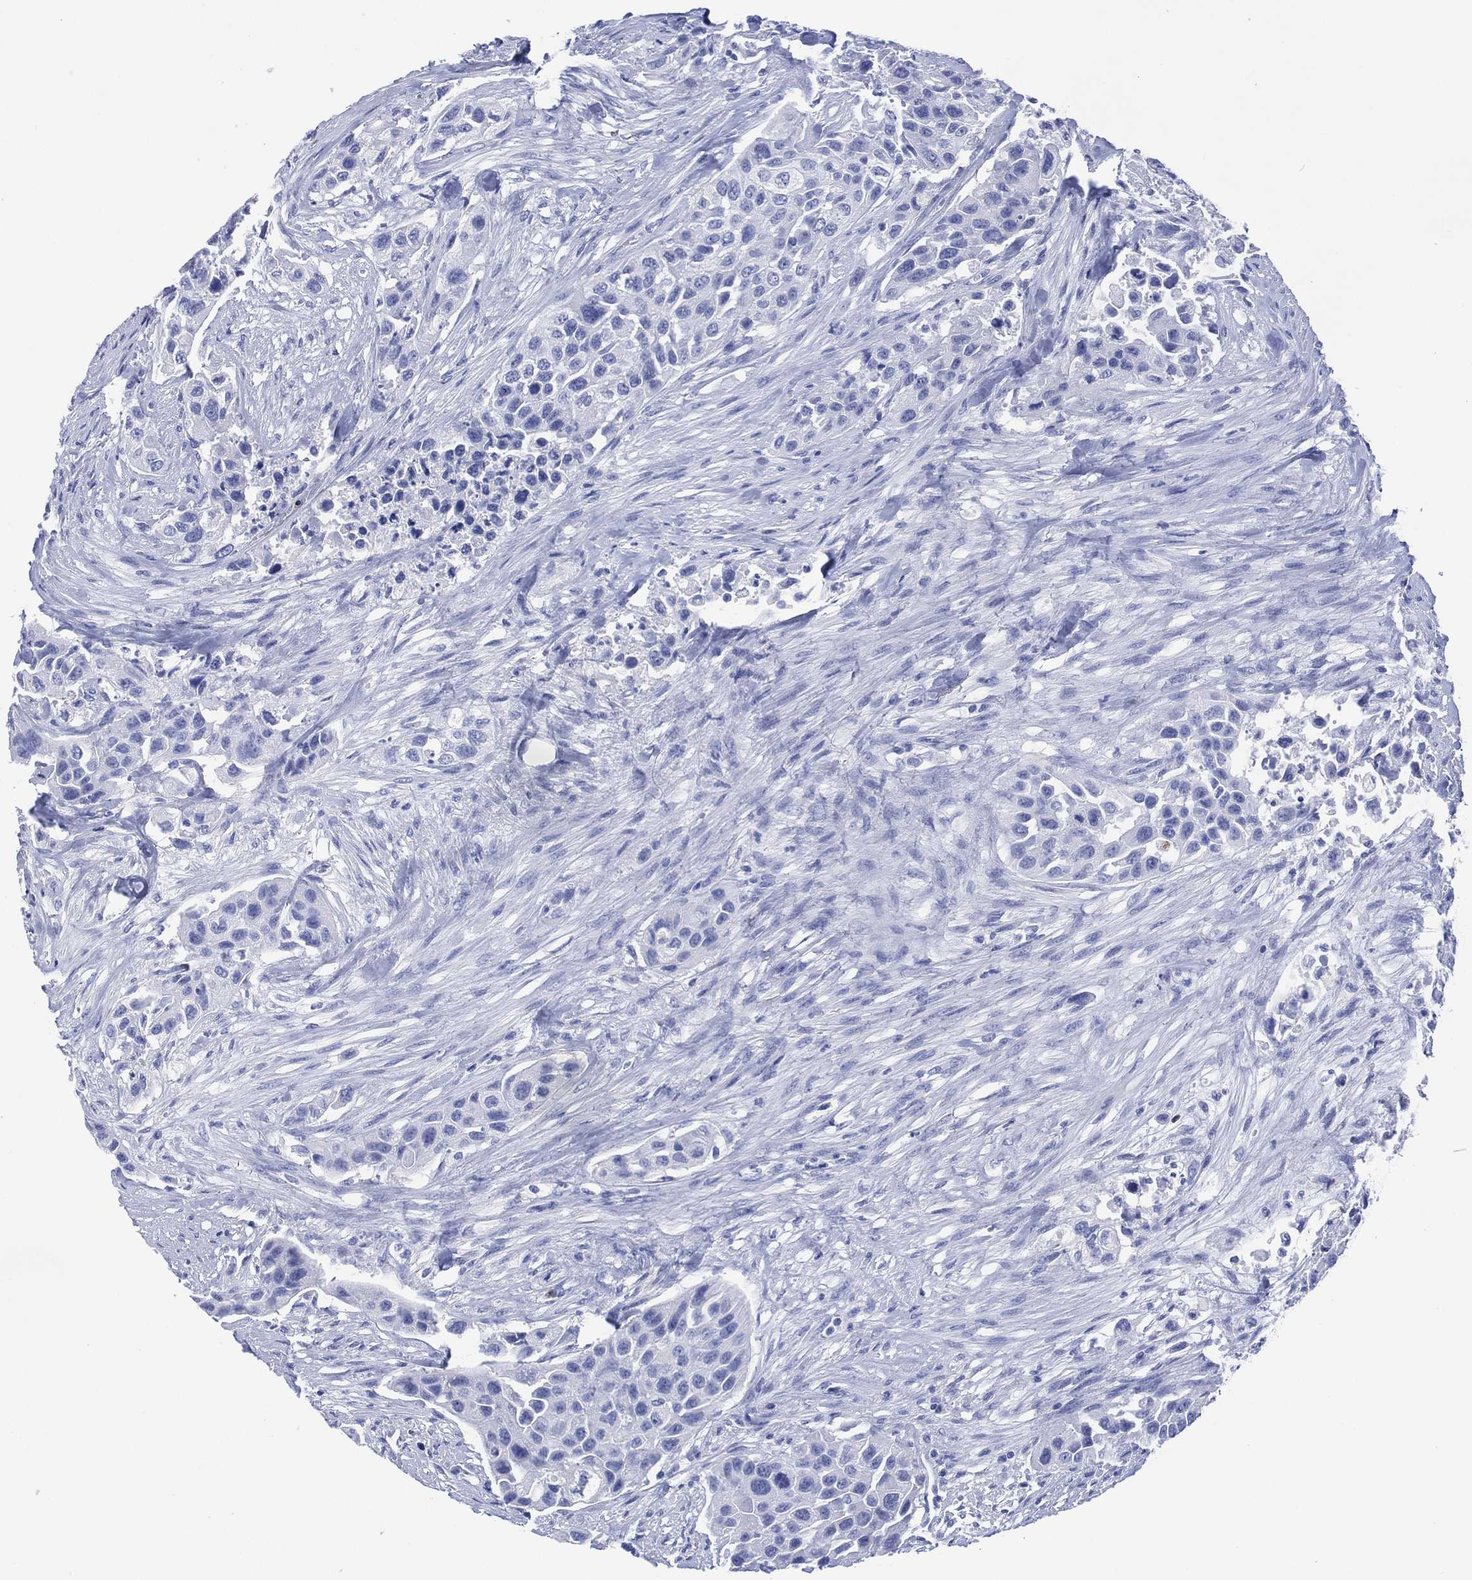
{"staining": {"intensity": "negative", "quantity": "none", "location": "none"}, "tissue": "urothelial cancer", "cell_type": "Tumor cells", "image_type": "cancer", "snomed": [{"axis": "morphology", "description": "Urothelial carcinoma, High grade"}, {"axis": "topography", "description": "Urinary bladder"}], "caption": "High magnification brightfield microscopy of urothelial carcinoma (high-grade) stained with DAB (3,3'-diaminobenzidine) (brown) and counterstained with hematoxylin (blue): tumor cells show no significant positivity.", "gene": "DPP4", "patient": {"sex": "female", "age": 73}}